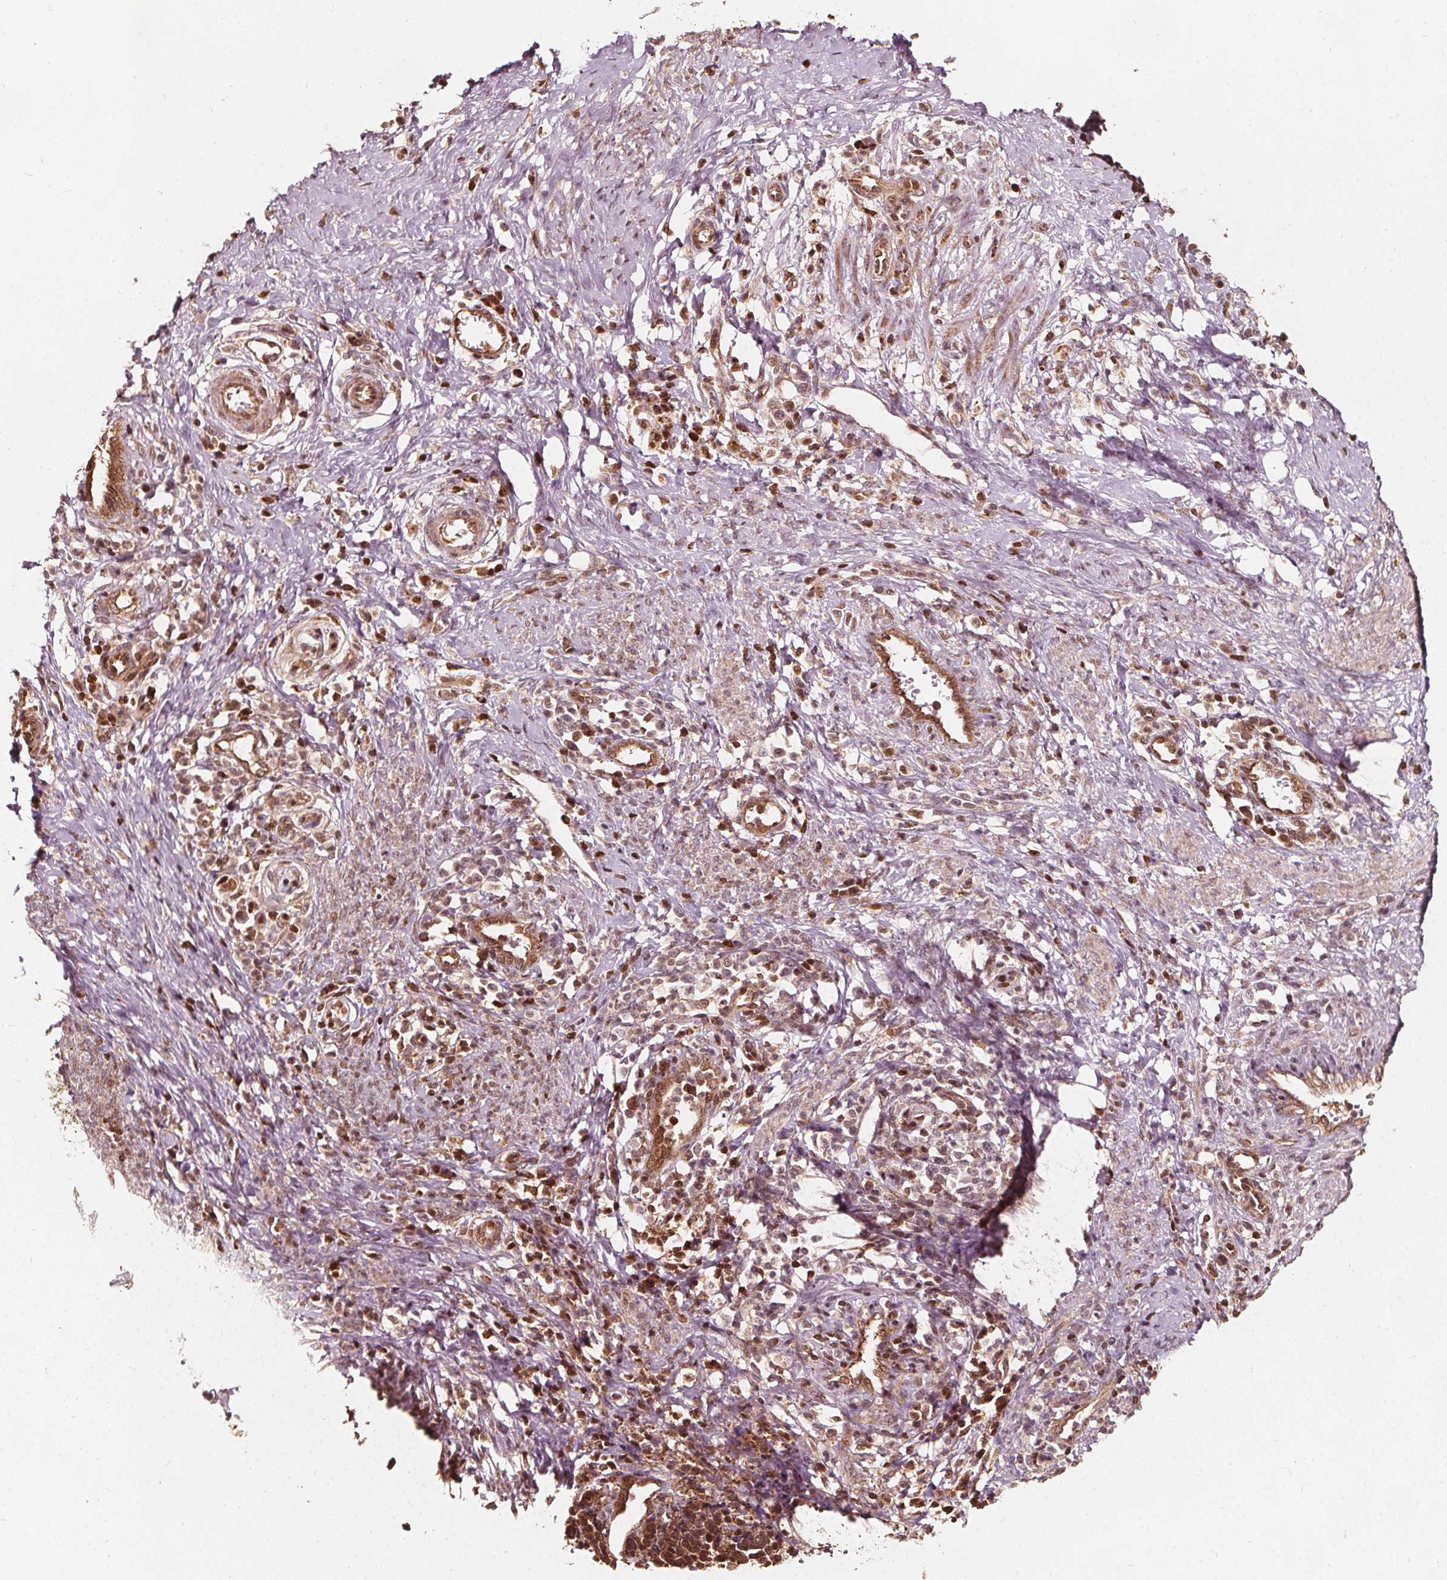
{"staining": {"intensity": "strong", "quantity": ">75%", "location": "cytoplasmic/membranous,nuclear"}, "tissue": "cervical cancer", "cell_type": "Tumor cells", "image_type": "cancer", "snomed": [{"axis": "morphology", "description": "Squamous cell carcinoma, NOS"}, {"axis": "topography", "description": "Cervix"}], "caption": "Immunohistochemical staining of human cervical squamous cell carcinoma displays high levels of strong cytoplasmic/membranous and nuclear protein positivity in about >75% of tumor cells.", "gene": "AIP", "patient": {"sex": "female", "age": 35}}